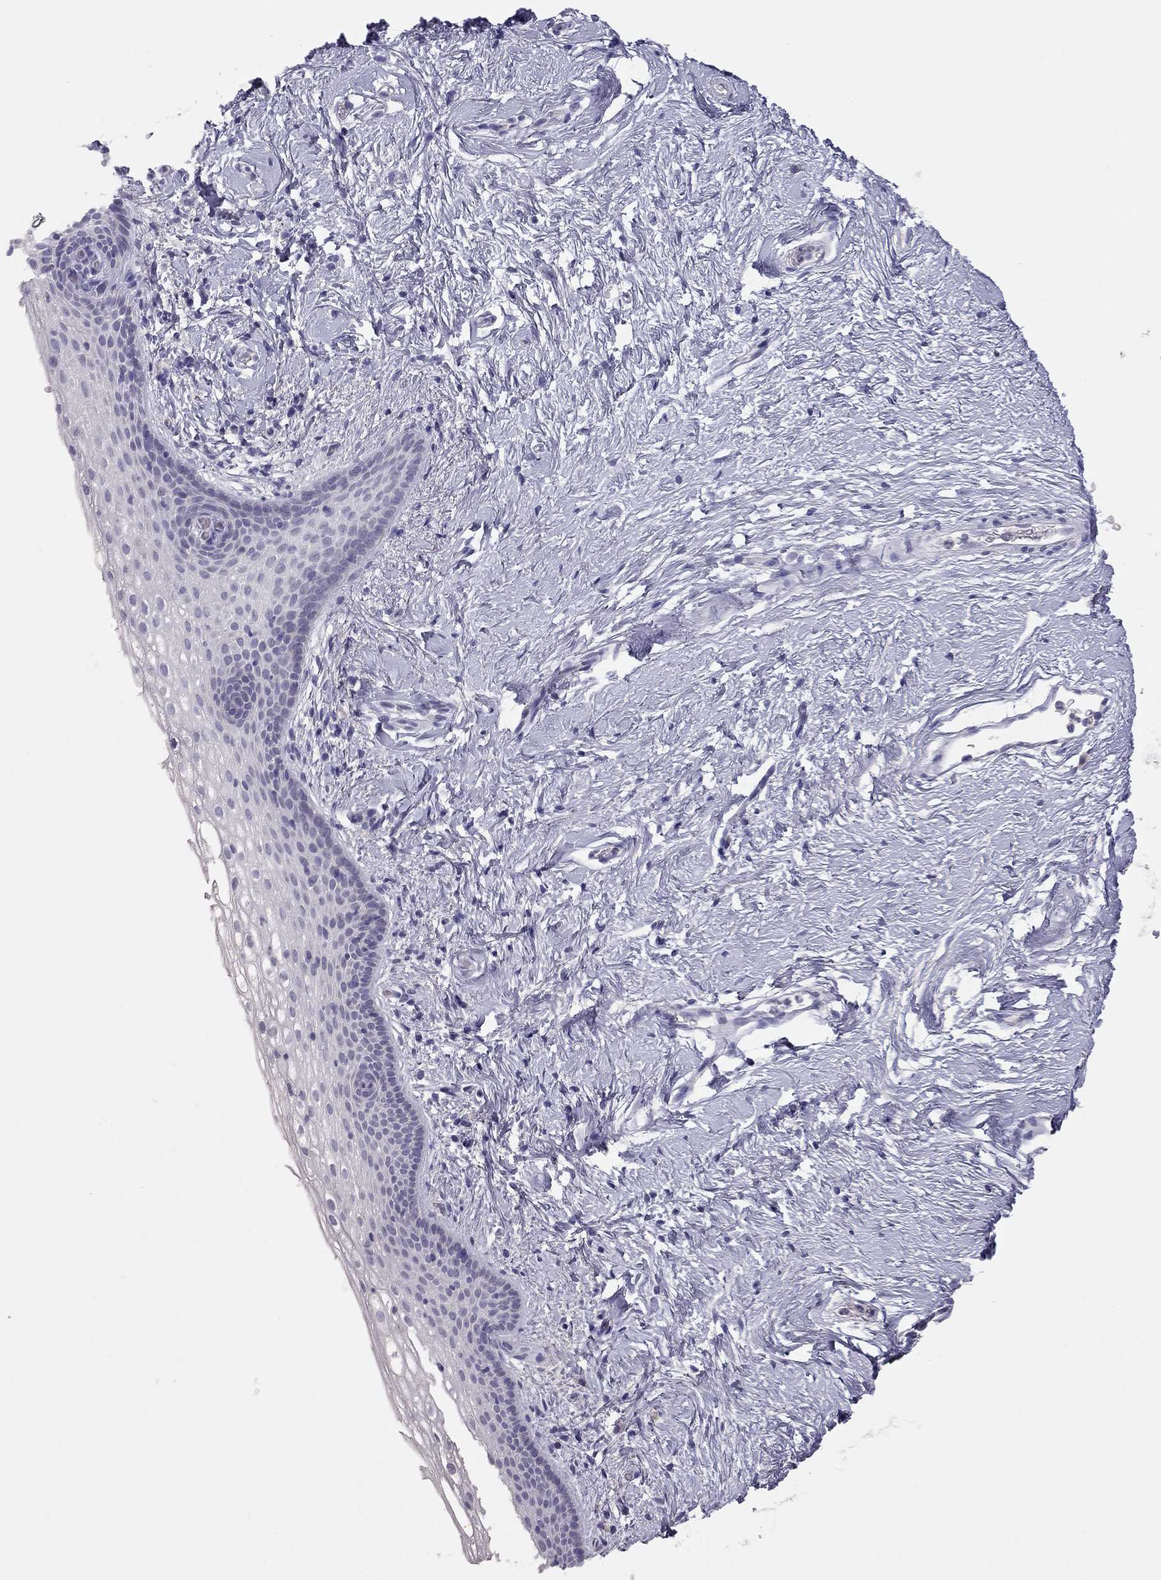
{"staining": {"intensity": "negative", "quantity": "none", "location": "none"}, "tissue": "vagina", "cell_type": "Squamous epithelial cells", "image_type": "normal", "snomed": [{"axis": "morphology", "description": "Normal tissue, NOS"}, {"axis": "topography", "description": "Vagina"}], "caption": "Squamous epithelial cells show no significant positivity in benign vagina. (DAB (3,3'-diaminobenzidine) IHC, high magnification).", "gene": "ADORA2A", "patient": {"sex": "female", "age": 61}}